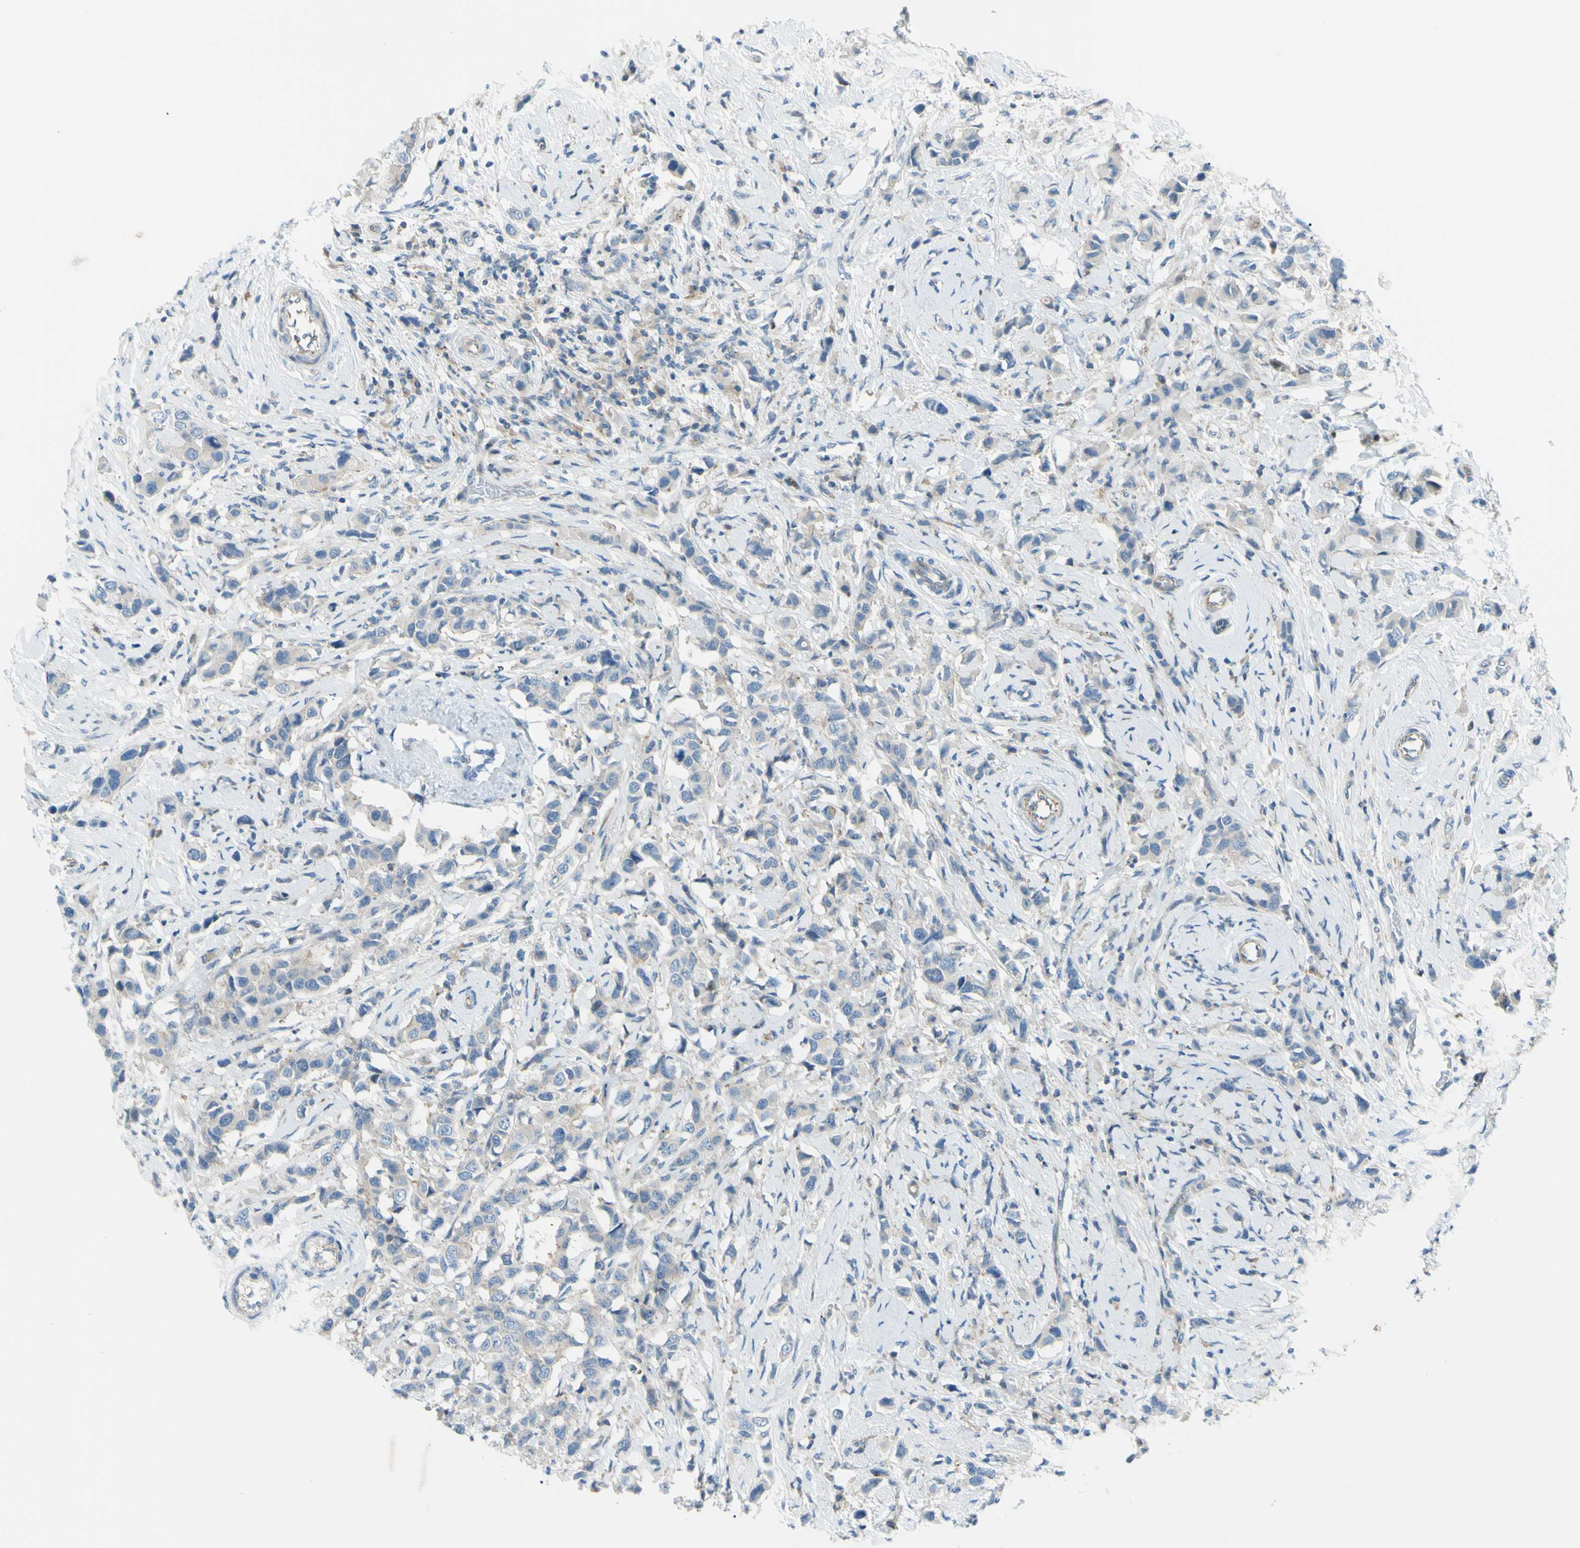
{"staining": {"intensity": "weak", "quantity": "<25%", "location": "cytoplasmic/membranous"}, "tissue": "breast cancer", "cell_type": "Tumor cells", "image_type": "cancer", "snomed": [{"axis": "morphology", "description": "Normal tissue, NOS"}, {"axis": "morphology", "description": "Duct carcinoma"}, {"axis": "topography", "description": "Breast"}], "caption": "Image shows no protein expression in tumor cells of breast cancer (infiltrating ductal carcinoma) tissue. (Stains: DAB IHC with hematoxylin counter stain, Microscopy: brightfield microscopy at high magnification).", "gene": "PAK2", "patient": {"sex": "female", "age": 50}}